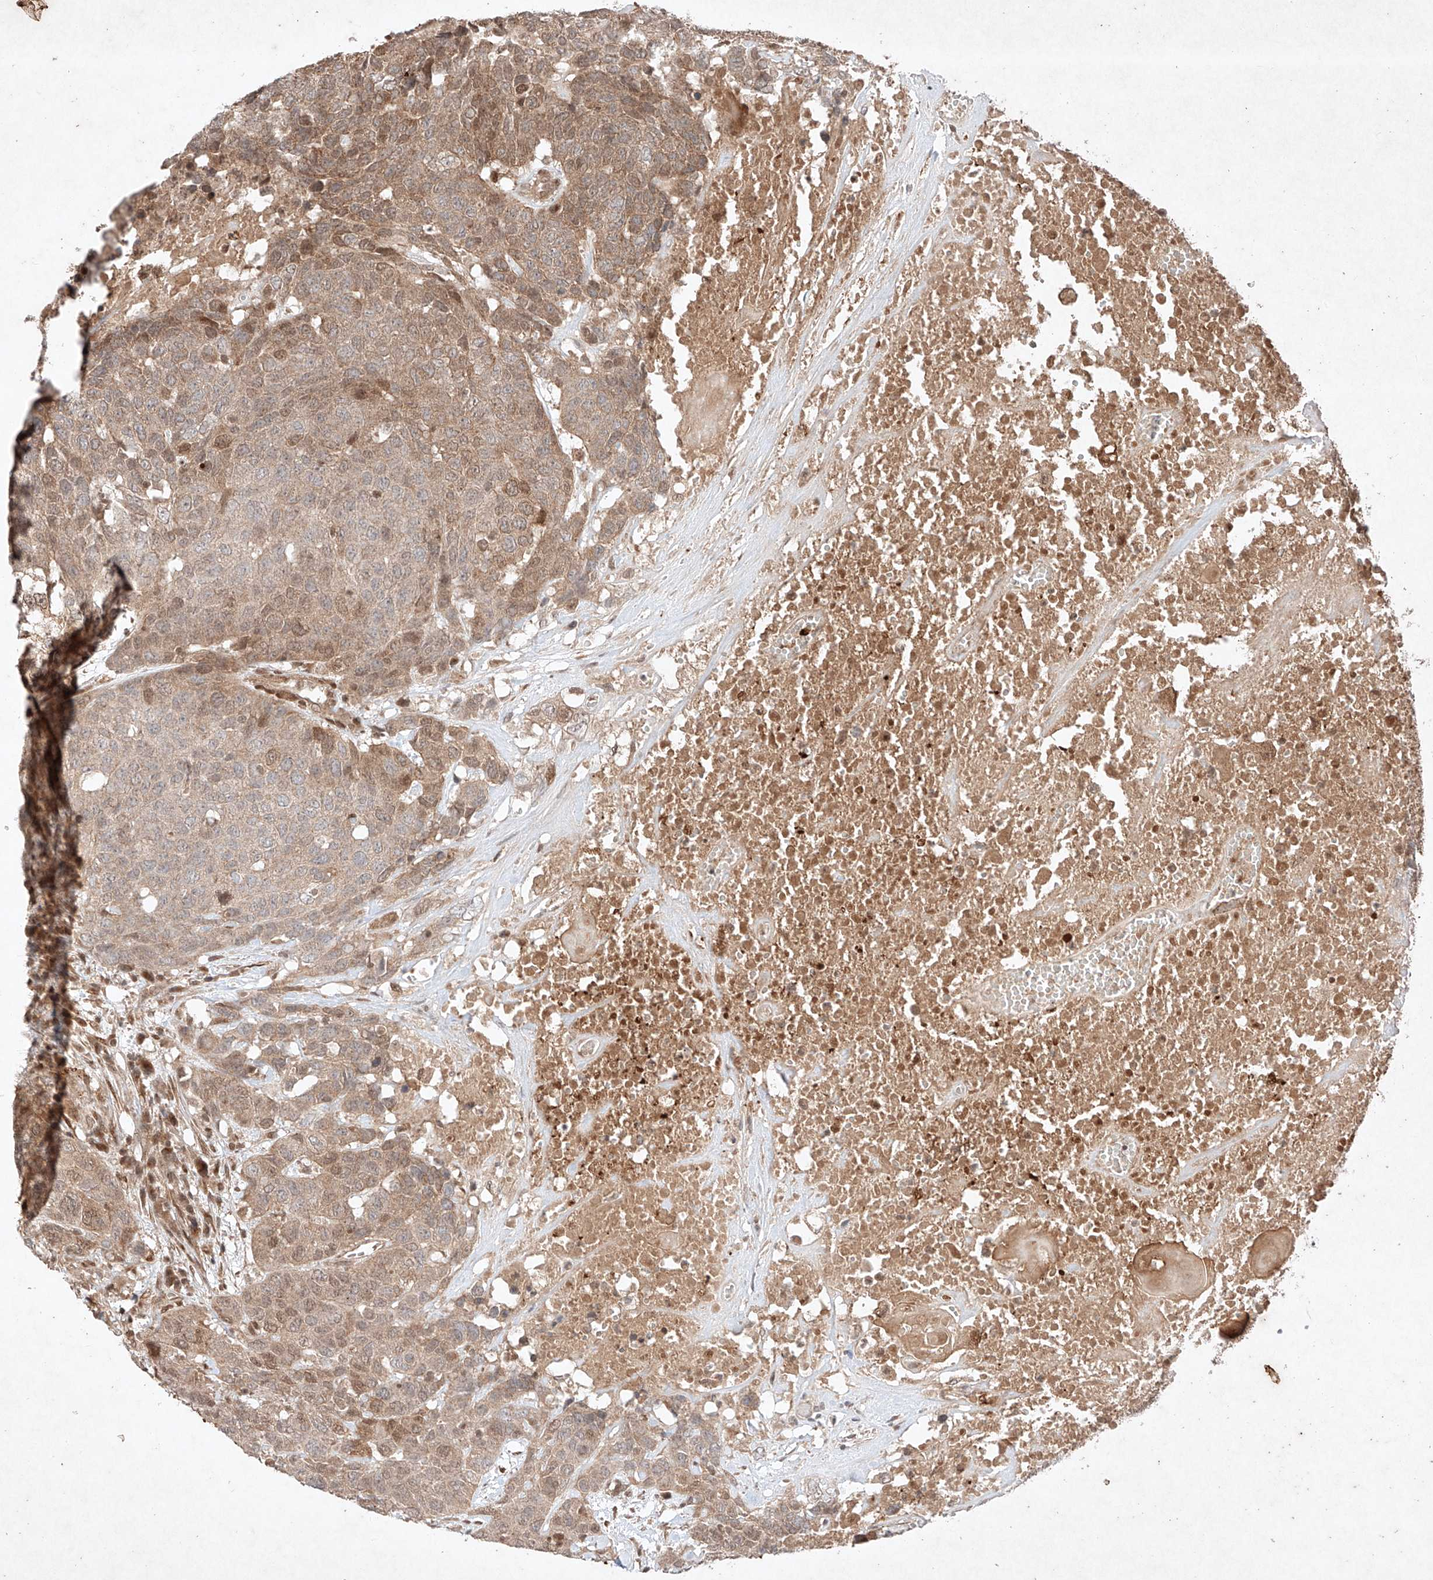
{"staining": {"intensity": "weak", "quantity": ">75%", "location": "cytoplasmic/membranous,nuclear"}, "tissue": "head and neck cancer", "cell_type": "Tumor cells", "image_type": "cancer", "snomed": [{"axis": "morphology", "description": "Squamous cell carcinoma, NOS"}, {"axis": "topography", "description": "Head-Neck"}], "caption": "Brown immunohistochemical staining in human squamous cell carcinoma (head and neck) demonstrates weak cytoplasmic/membranous and nuclear expression in approximately >75% of tumor cells. The staining was performed using DAB, with brown indicating positive protein expression. Nuclei are stained blue with hematoxylin.", "gene": "RNF31", "patient": {"sex": "male", "age": 66}}